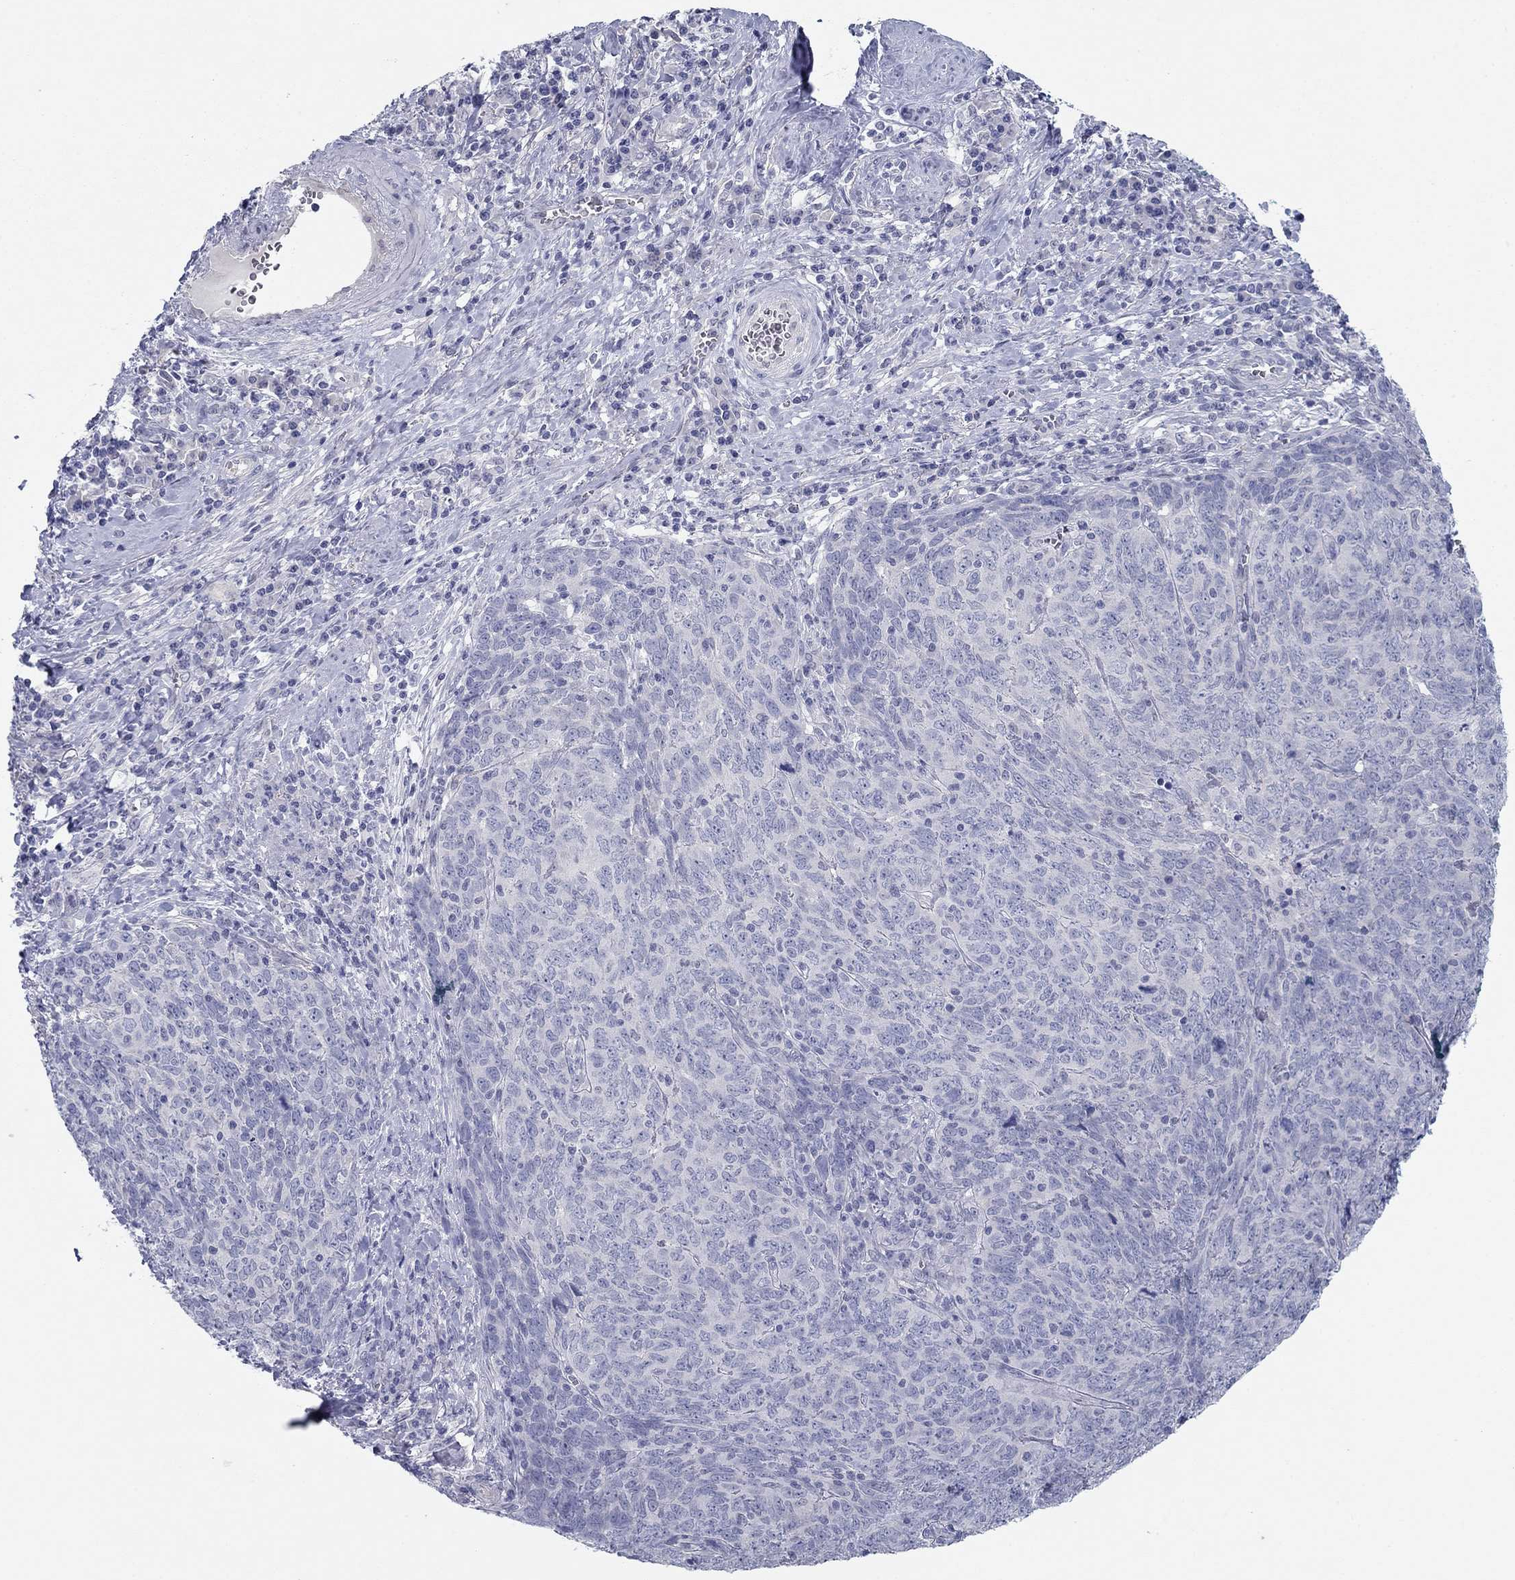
{"staining": {"intensity": "negative", "quantity": "none", "location": "none"}, "tissue": "skin cancer", "cell_type": "Tumor cells", "image_type": "cancer", "snomed": [{"axis": "morphology", "description": "Squamous cell carcinoma, NOS"}, {"axis": "topography", "description": "Skin"}, {"axis": "topography", "description": "Anal"}], "caption": "The micrograph demonstrates no significant staining in tumor cells of skin cancer. The staining was performed using DAB to visualize the protein expression in brown, while the nuclei were stained in blue with hematoxylin (Magnification: 20x).", "gene": "PLS1", "patient": {"sex": "female", "age": 51}}